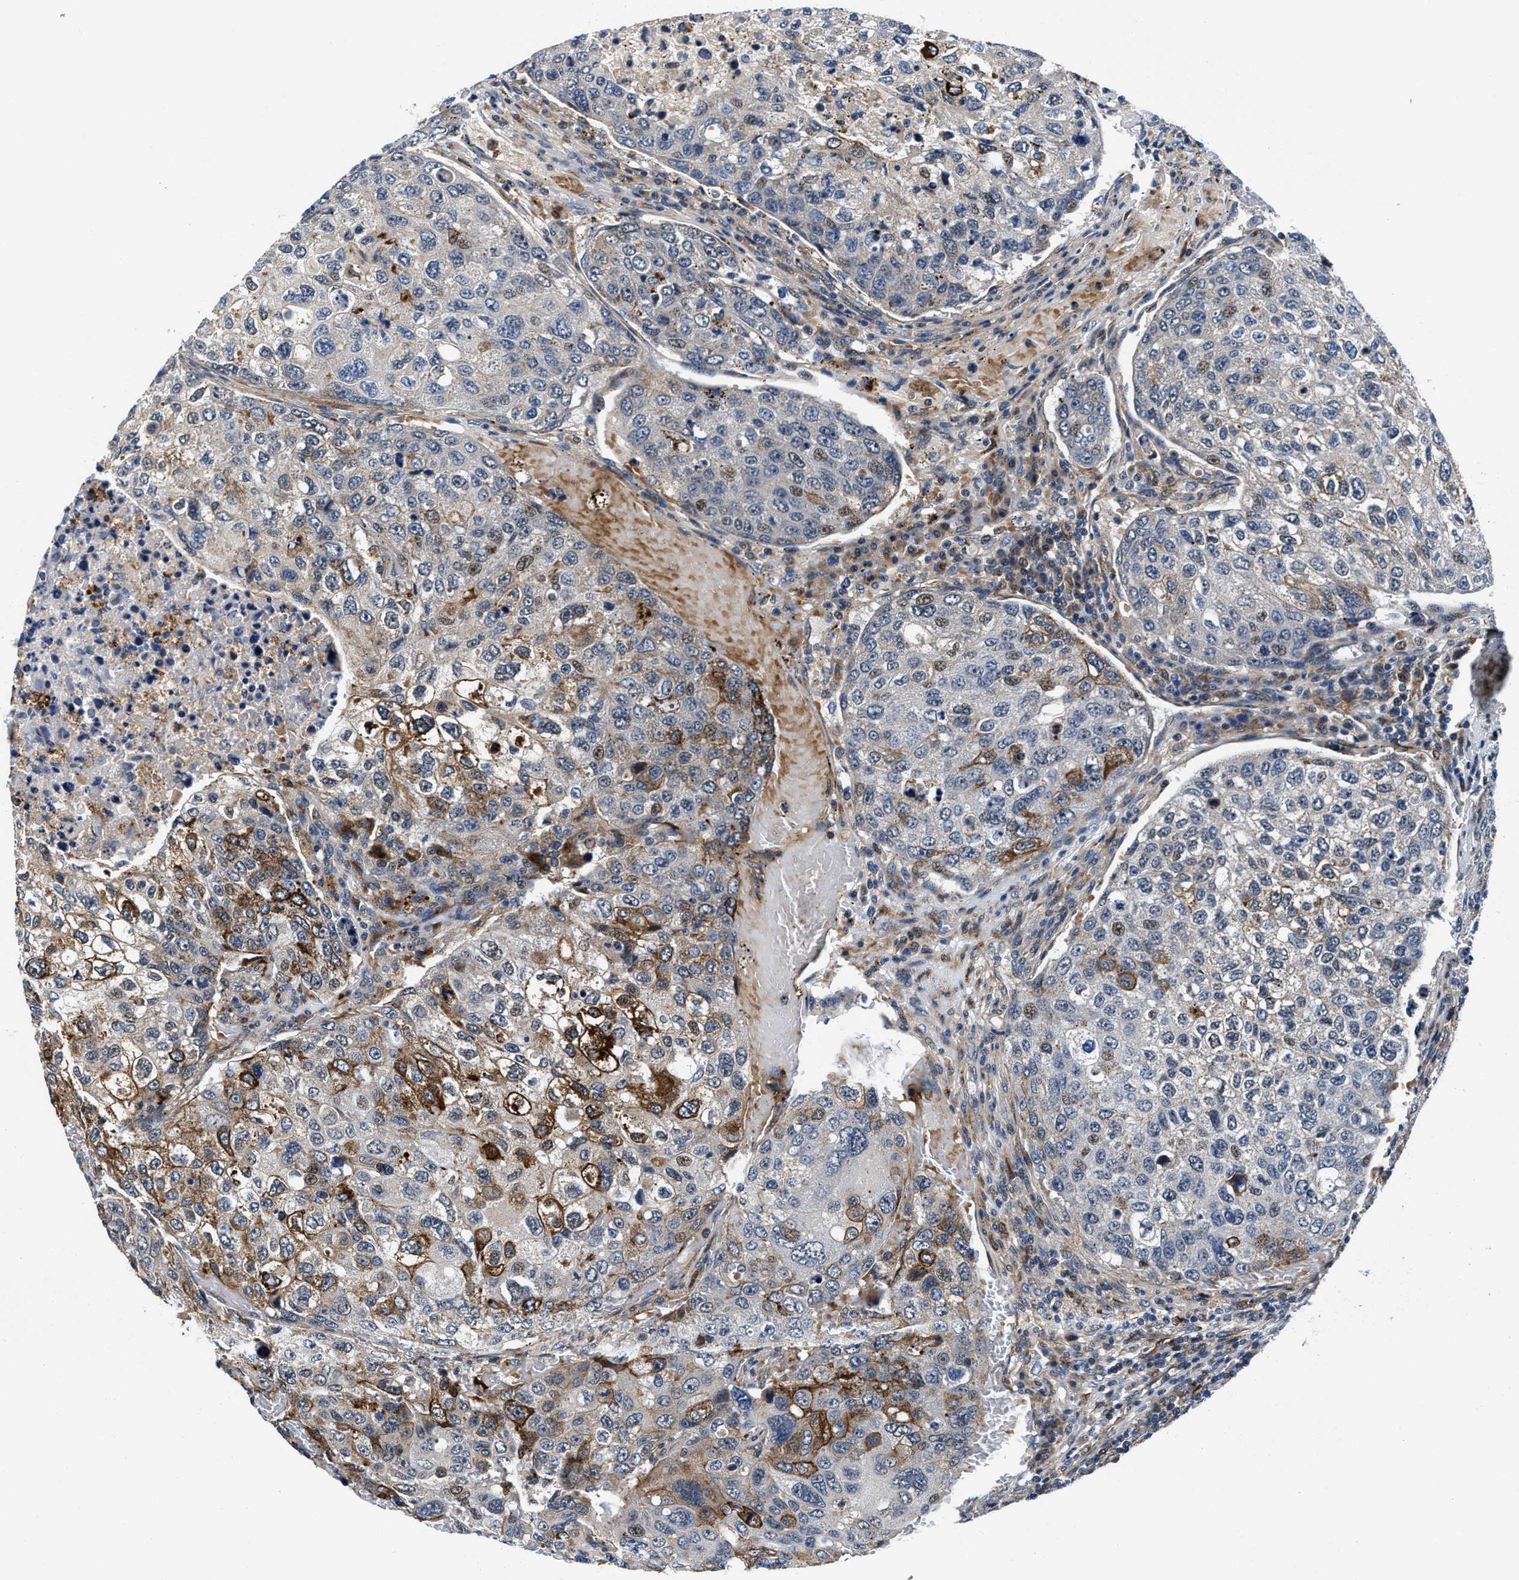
{"staining": {"intensity": "moderate", "quantity": "<25%", "location": "cytoplasmic/membranous"}, "tissue": "urothelial cancer", "cell_type": "Tumor cells", "image_type": "cancer", "snomed": [{"axis": "morphology", "description": "Urothelial carcinoma, High grade"}, {"axis": "topography", "description": "Lymph node"}, {"axis": "topography", "description": "Urinary bladder"}], "caption": "Human urothelial cancer stained with a brown dye reveals moderate cytoplasmic/membranous positive positivity in approximately <25% of tumor cells.", "gene": "C2orf66", "patient": {"sex": "male", "age": 51}}